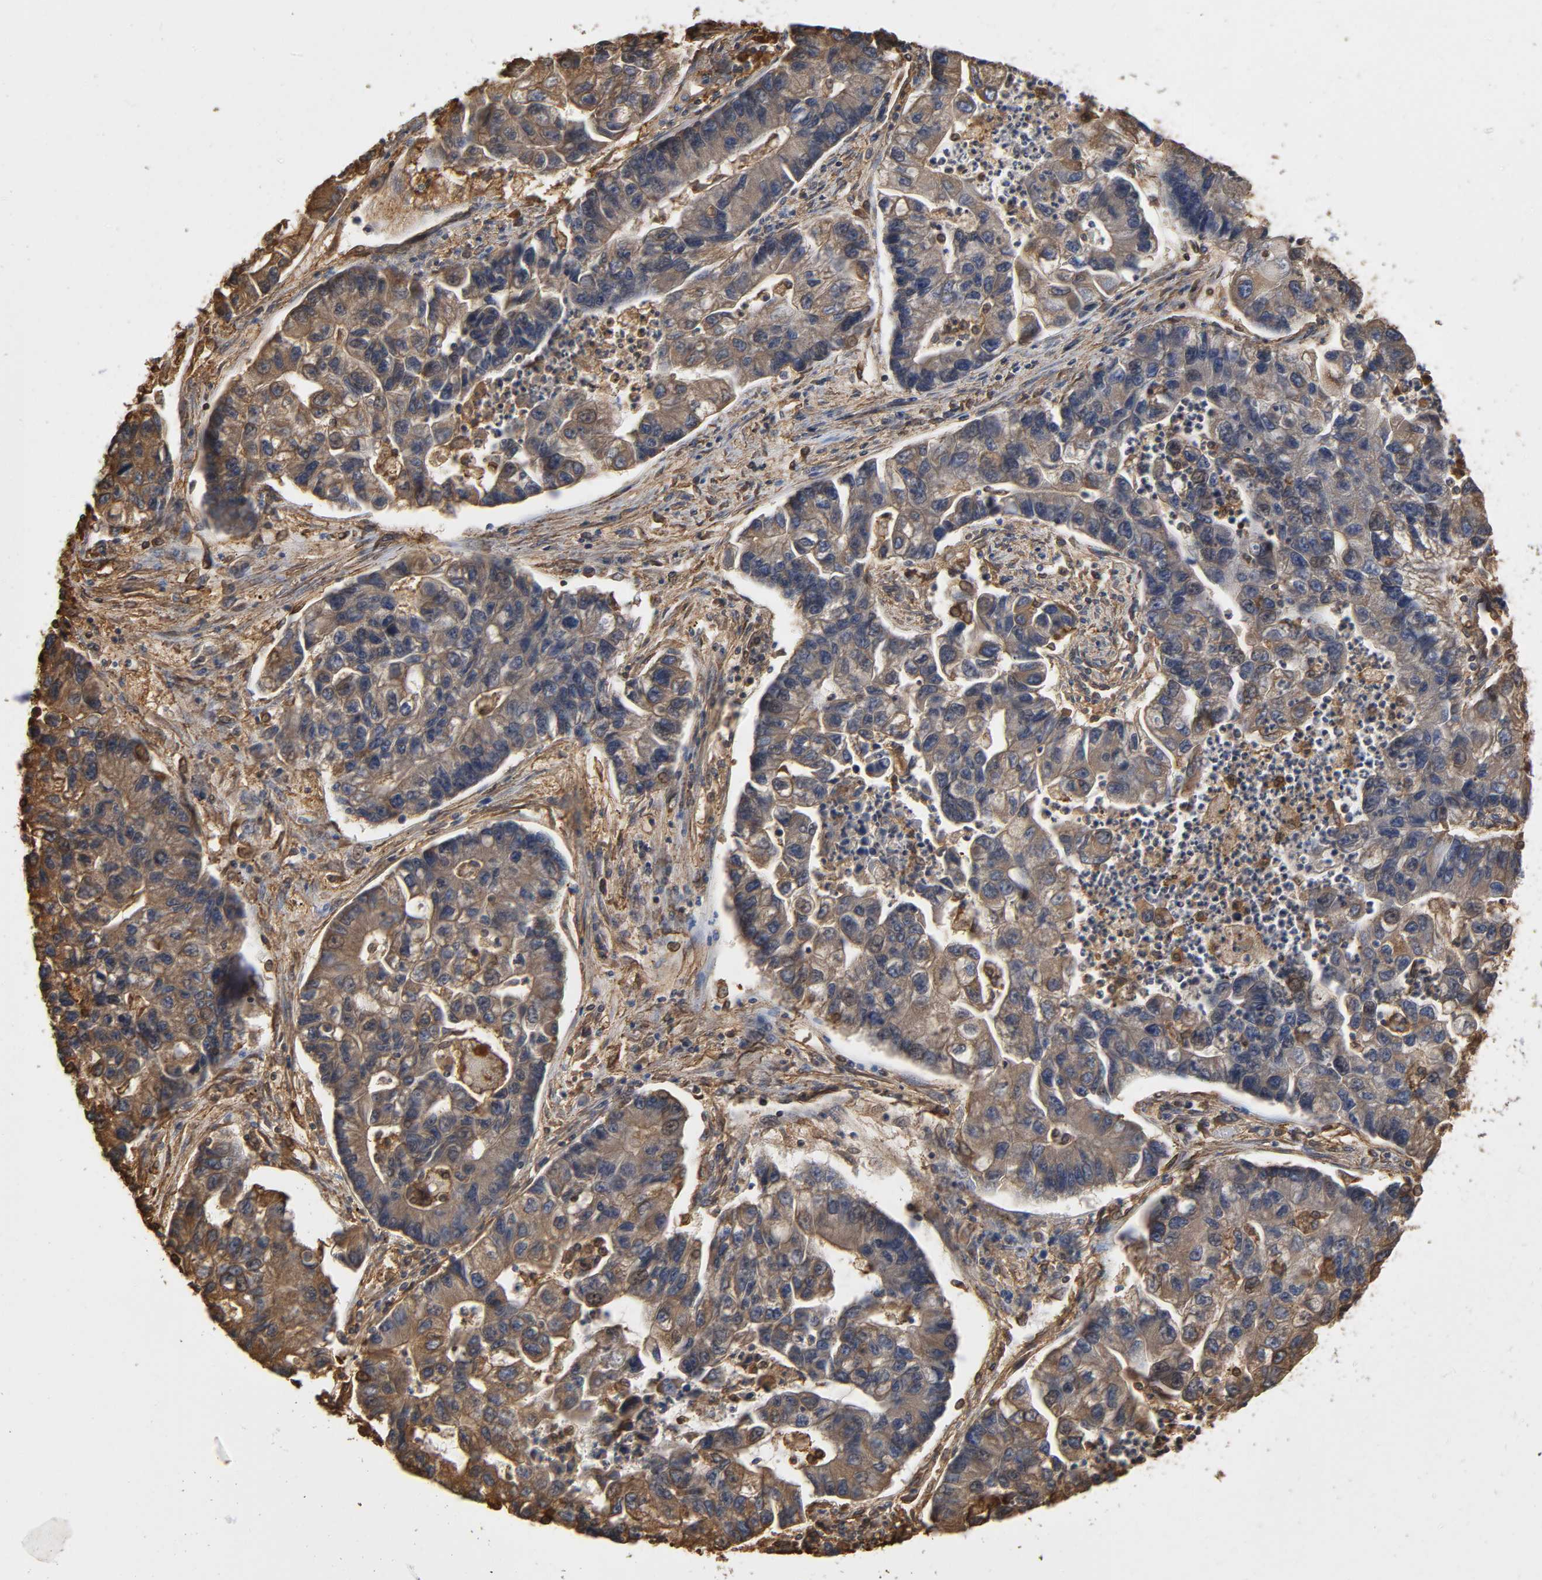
{"staining": {"intensity": "weak", "quantity": ">75%", "location": "cytoplasmic/membranous"}, "tissue": "lung cancer", "cell_type": "Tumor cells", "image_type": "cancer", "snomed": [{"axis": "morphology", "description": "Adenocarcinoma, NOS"}, {"axis": "topography", "description": "Lung"}], "caption": "This is a histology image of IHC staining of lung cancer, which shows weak staining in the cytoplasmic/membranous of tumor cells.", "gene": "ANXA2", "patient": {"sex": "female", "age": 51}}